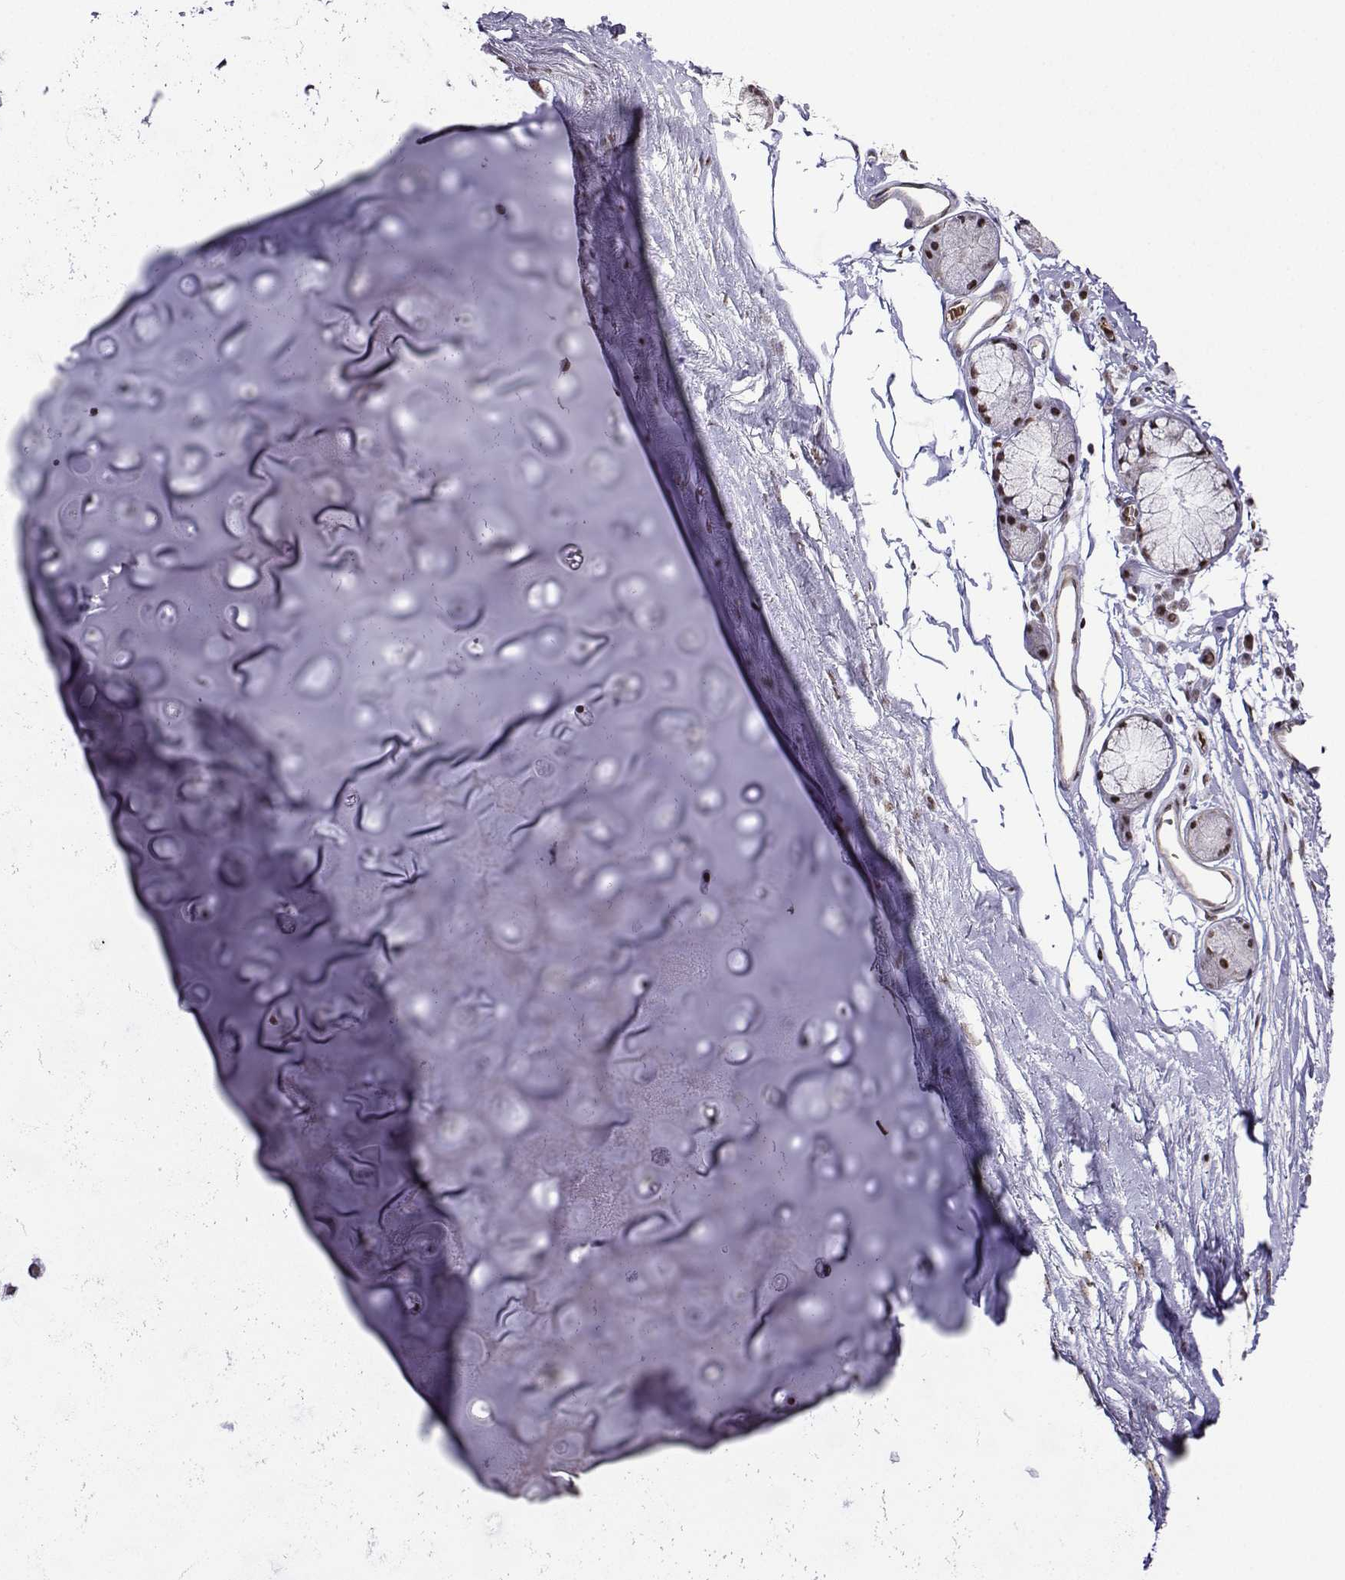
{"staining": {"intensity": "negative", "quantity": "none", "location": "none"}, "tissue": "adipose tissue", "cell_type": "Adipocytes", "image_type": "normal", "snomed": [{"axis": "morphology", "description": "Normal tissue, NOS"}, {"axis": "topography", "description": "Cartilage tissue"}, {"axis": "topography", "description": "Bronchus"}], "caption": "Immunohistochemistry (IHC) histopathology image of normal human adipose tissue stained for a protein (brown), which reveals no positivity in adipocytes.", "gene": "CCNK", "patient": {"sex": "female", "age": 79}}